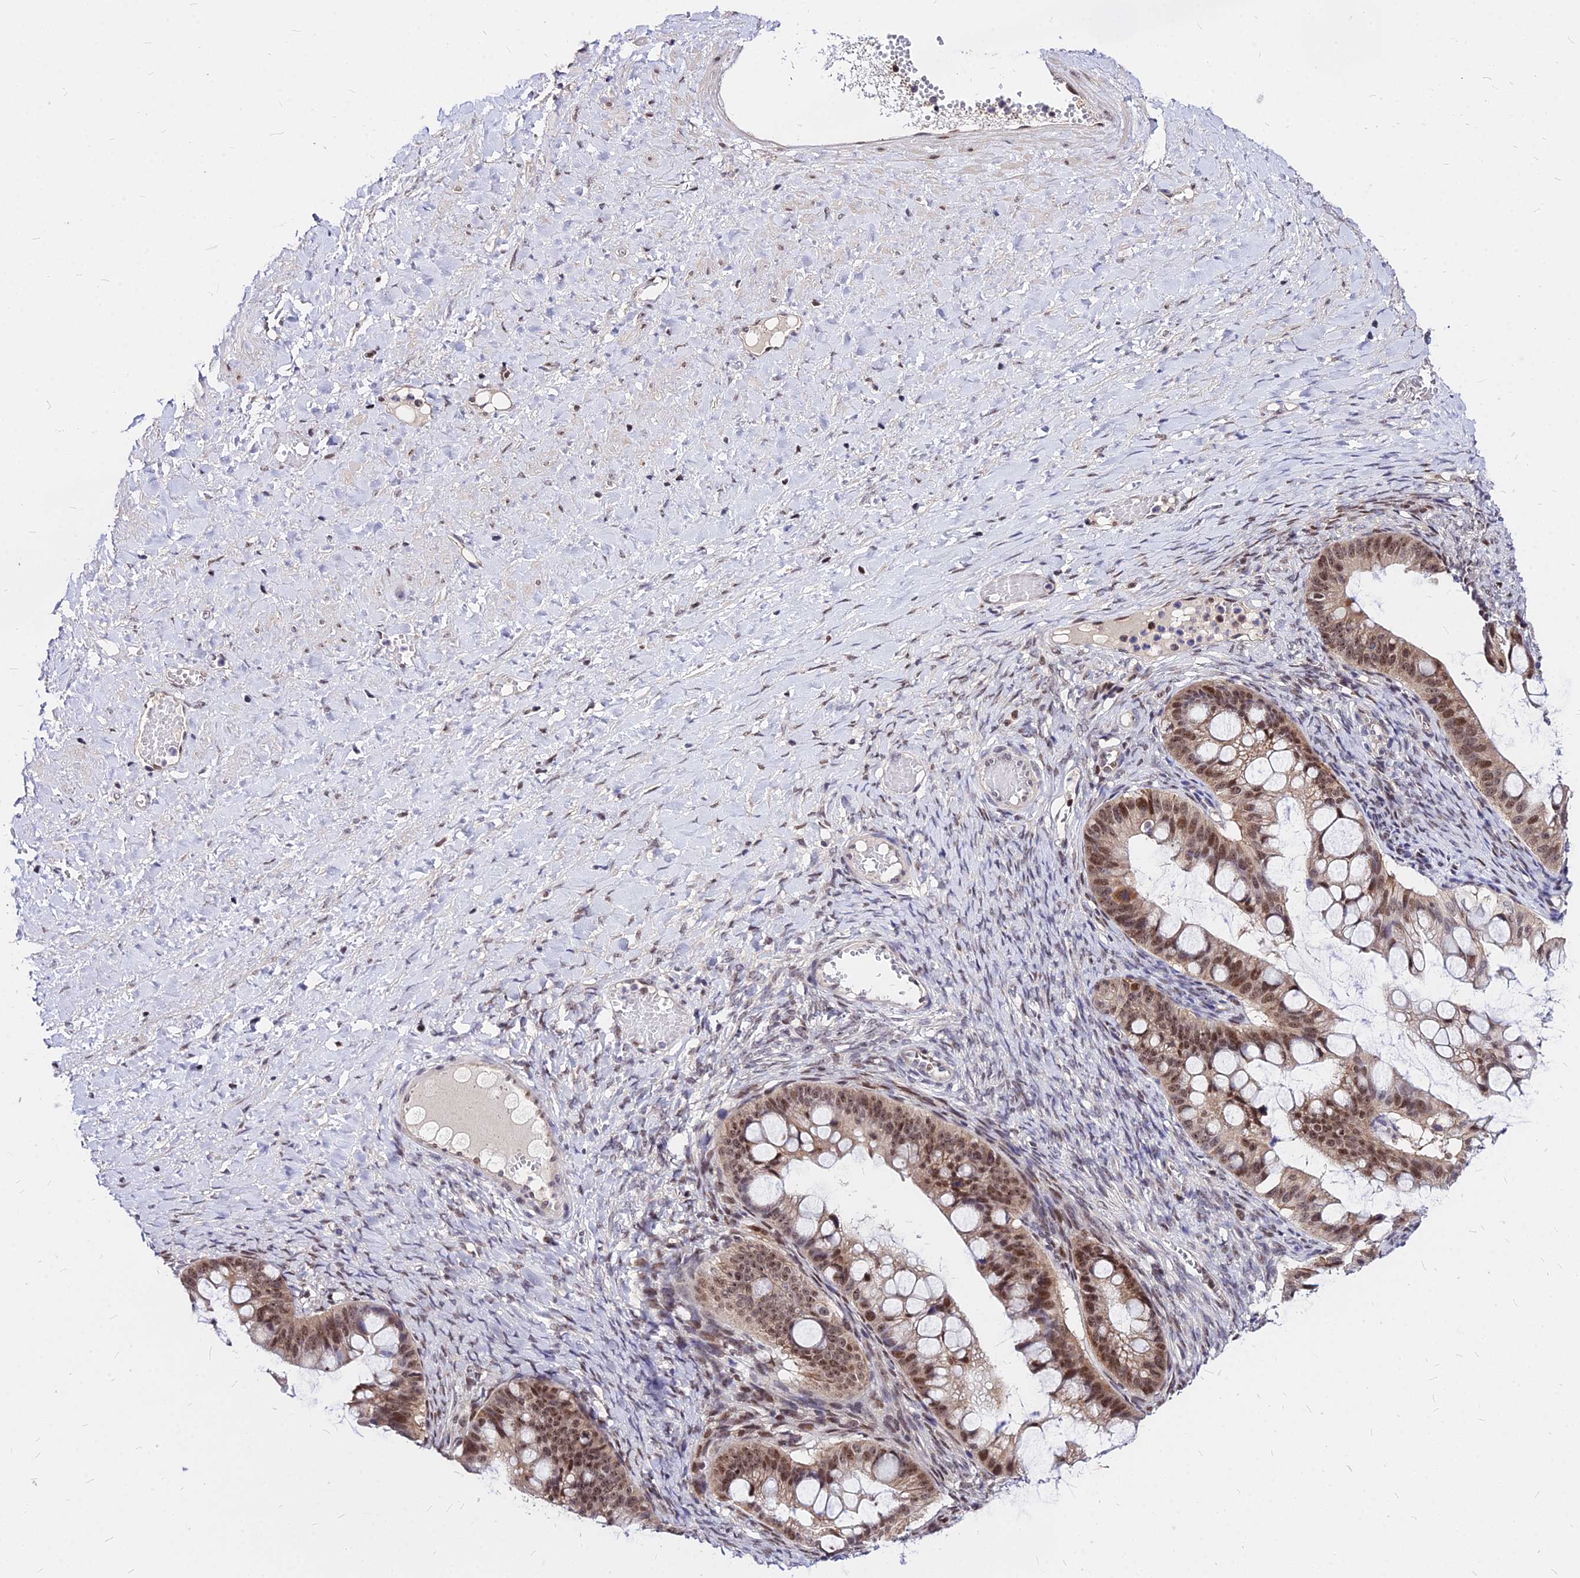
{"staining": {"intensity": "moderate", "quantity": ">75%", "location": "cytoplasmic/membranous,nuclear"}, "tissue": "ovarian cancer", "cell_type": "Tumor cells", "image_type": "cancer", "snomed": [{"axis": "morphology", "description": "Cystadenocarcinoma, mucinous, NOS"}, {"axis": "topography", "description": "Ovary"}], "caption": "Mucinous cystadenocarcinoma (ovarian) stained with DAB IHC displays medium levels of moderate cytoplasmic/membranous and nuclear staining in about >75% of tumor cells.", "gene": "DDX55", "patient": {"sex": "female", "age": 73}}